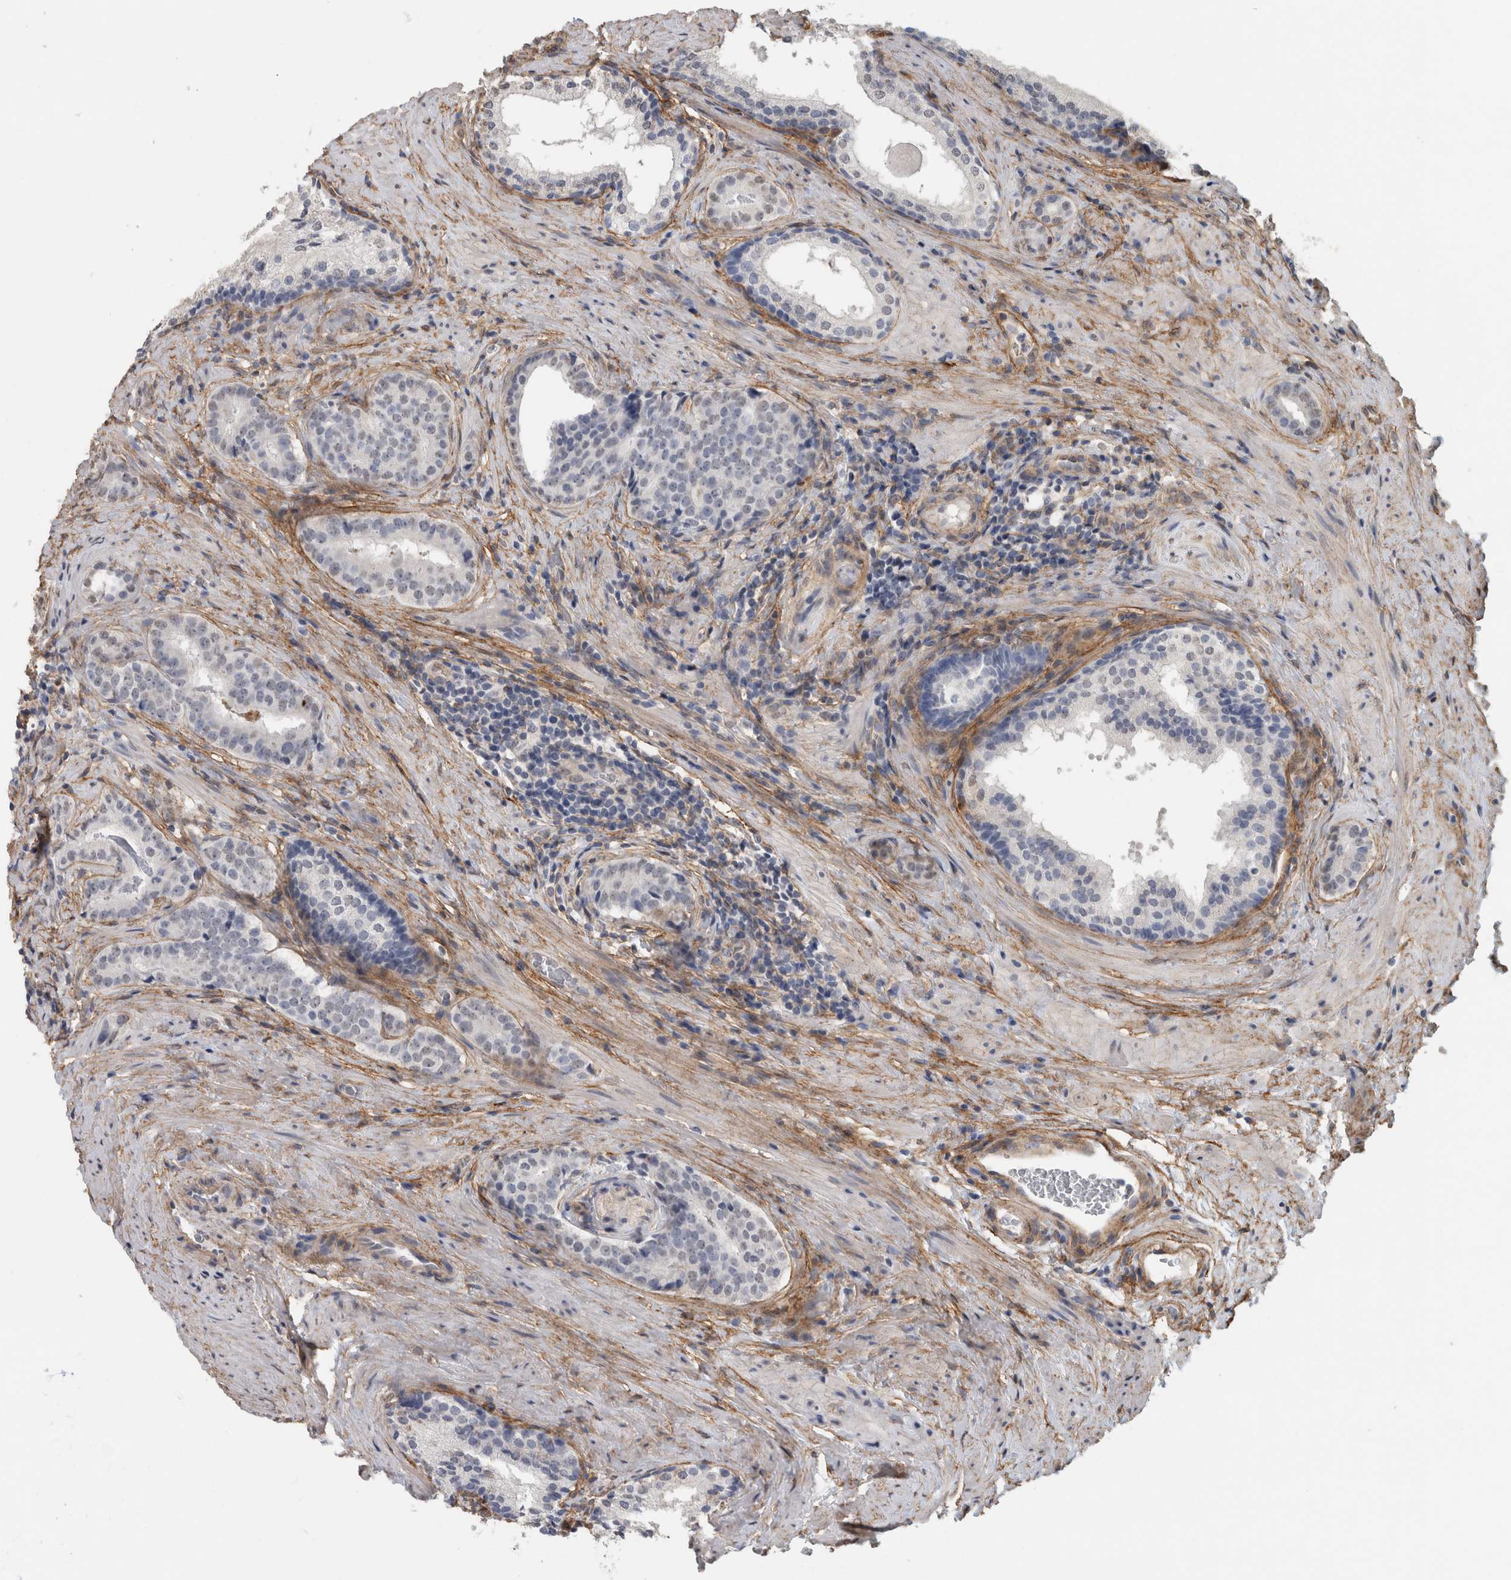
{"staining": {"intensity": "negative", "quantity": "none", "location": "none"}, "tissue": "prostate cancer", "cell_type": "Tumor cells", "image_type": "cancer", "snomed": [{"axis": "morphology", "description": "Adenocarcinoma, High grade"}, {"axis": "topography", "description": "Prostate"}], "caption": "Photomicrograph shows no protein positivity in tumor cells of prostate cancer tissue.", "gene": "RECK", "patient": {"sex": "male", "age": 56}}